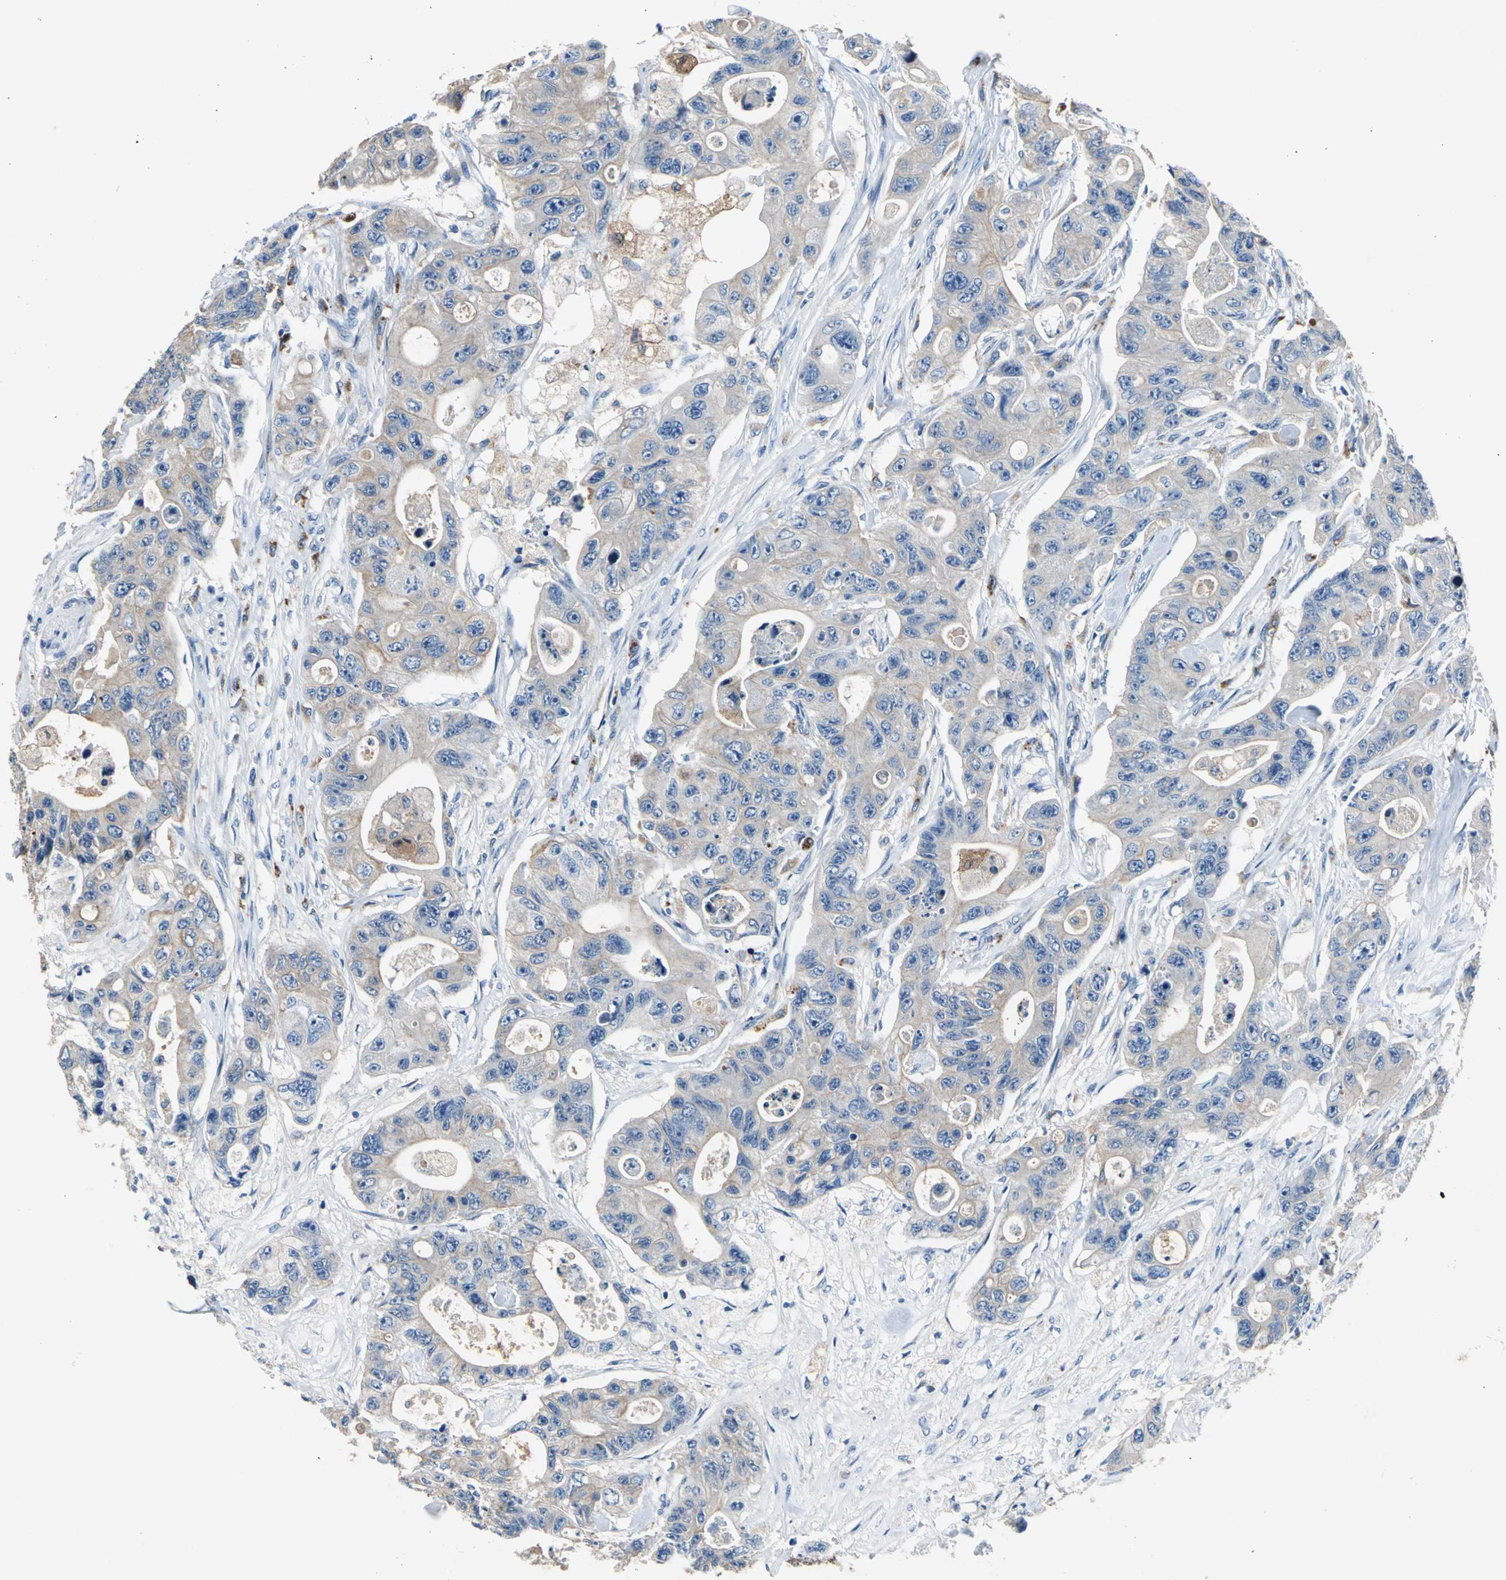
{"staining": {"intensity": "weak", "quantity": ">75%", "location": "cytoplasmic/membranous"}, "tissue": "colorectal cancer", "cell_type": "Tumor cells", "image_type": "cancer", "snomed": [{"axis": "morphology", "description": "Adenocarcinoma, NOS"}, {"axis": "topography", "description": "Colon"}], "caption": "A brown stain labels weak cytoplasmic/membranous expression of a protein in colorectal adenocarcinoma tumor cells.", "gene": "RASD2", "patient": {"sex": "female", "age": 46}}